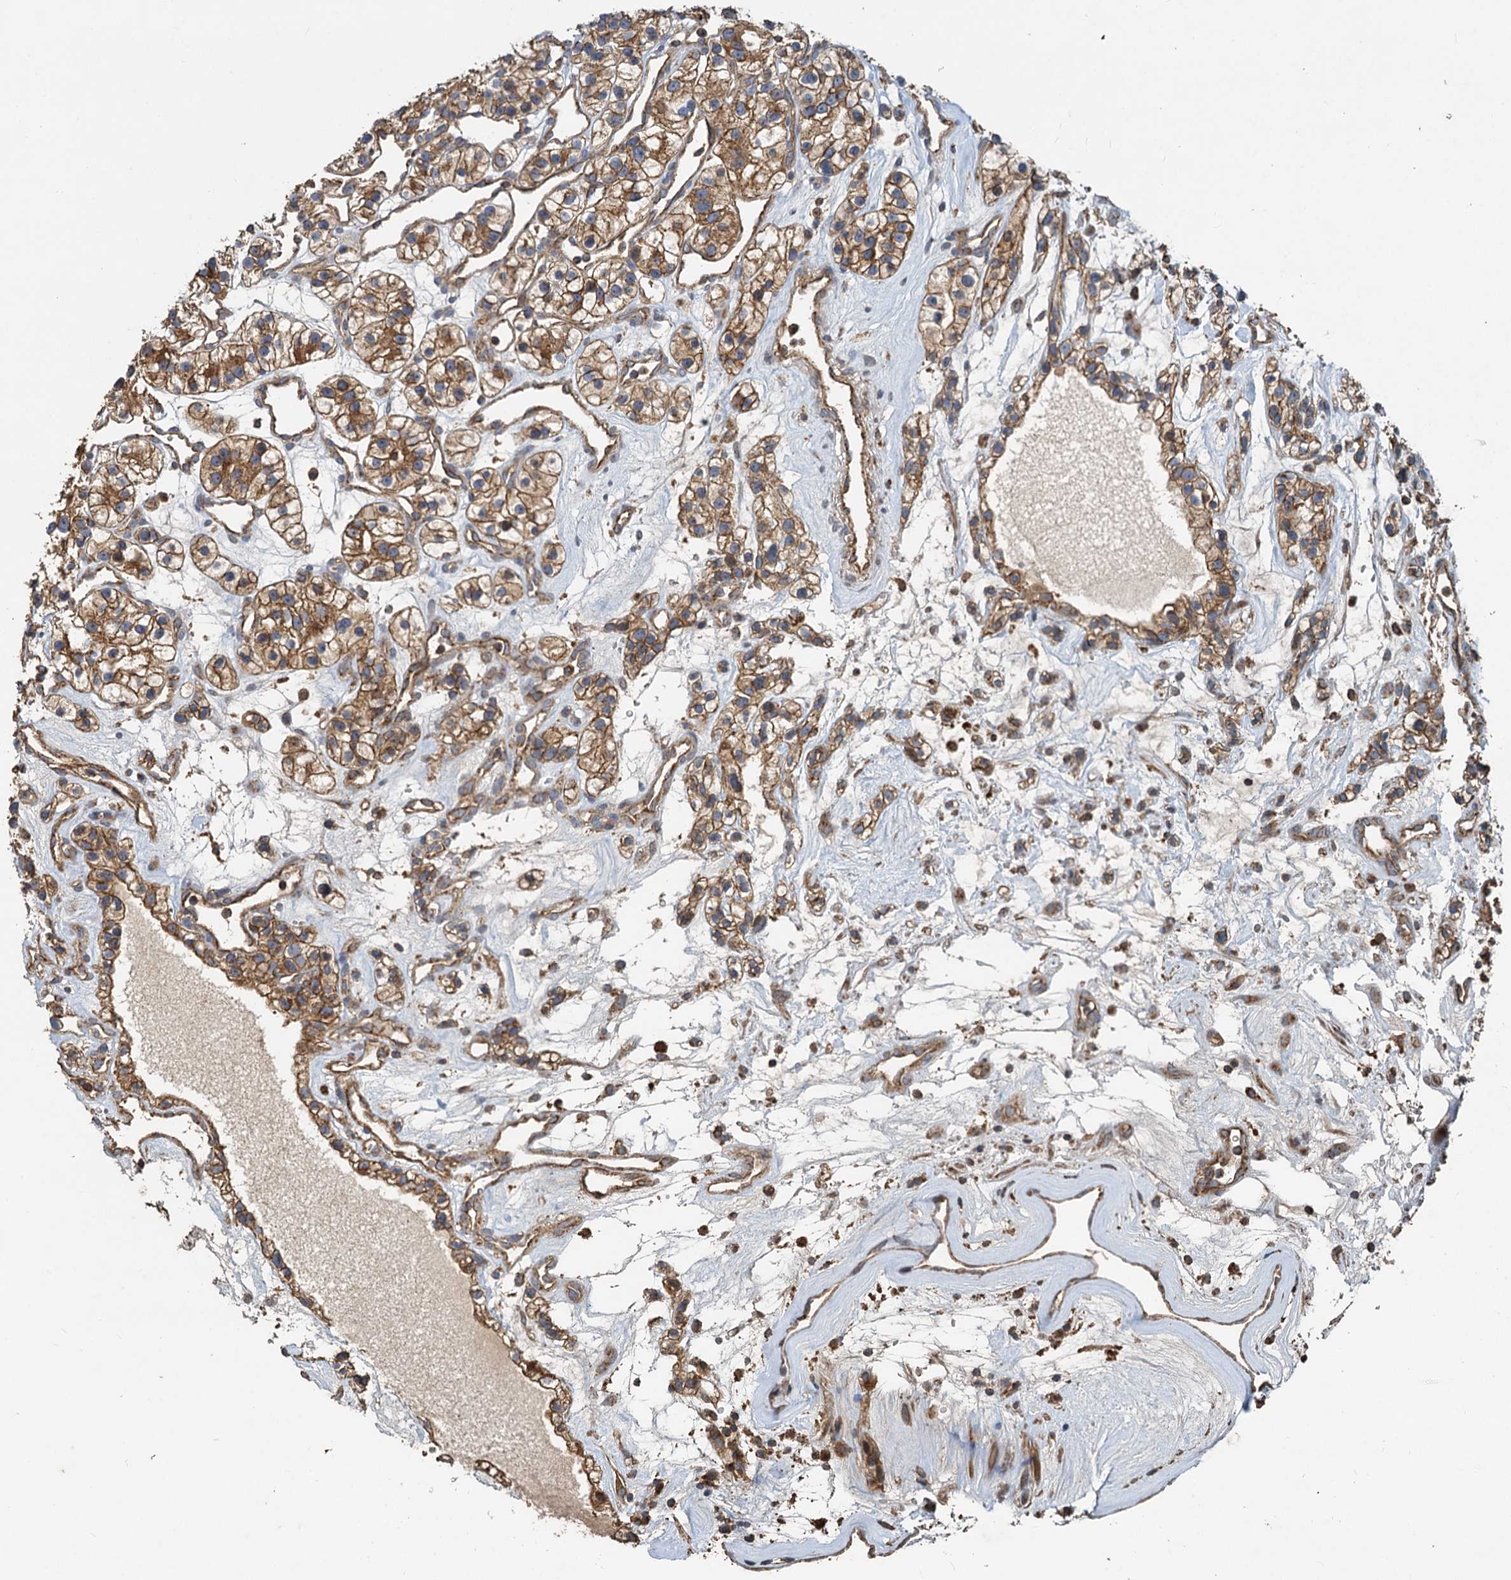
{"staining": {"intensity": "moderate", "quantity": ">75%", "location": "cytoplasmic/membranous"}, "tissue": "renal cancer", "cell_type": "Tumor cells", "image_type": "cancer", "snomed": [{"axis": "morphology", "description": "Adenocarcinoma, NOS"}, {"axis": "topography", "description": "Kidney"}], "caption": "Protein staining shows moderate cytoplasmic/membranous expression in approximately >75% of tumor cells in adenocarcinoma (renal). Using DAB (3,3'-diaminobenzidine) (brown) and hematoxylin (blue) stains, captured at high magnification using brightfield microscopy.", "gene": "SDS", "patient": {"sex": "female", "age": 57}}